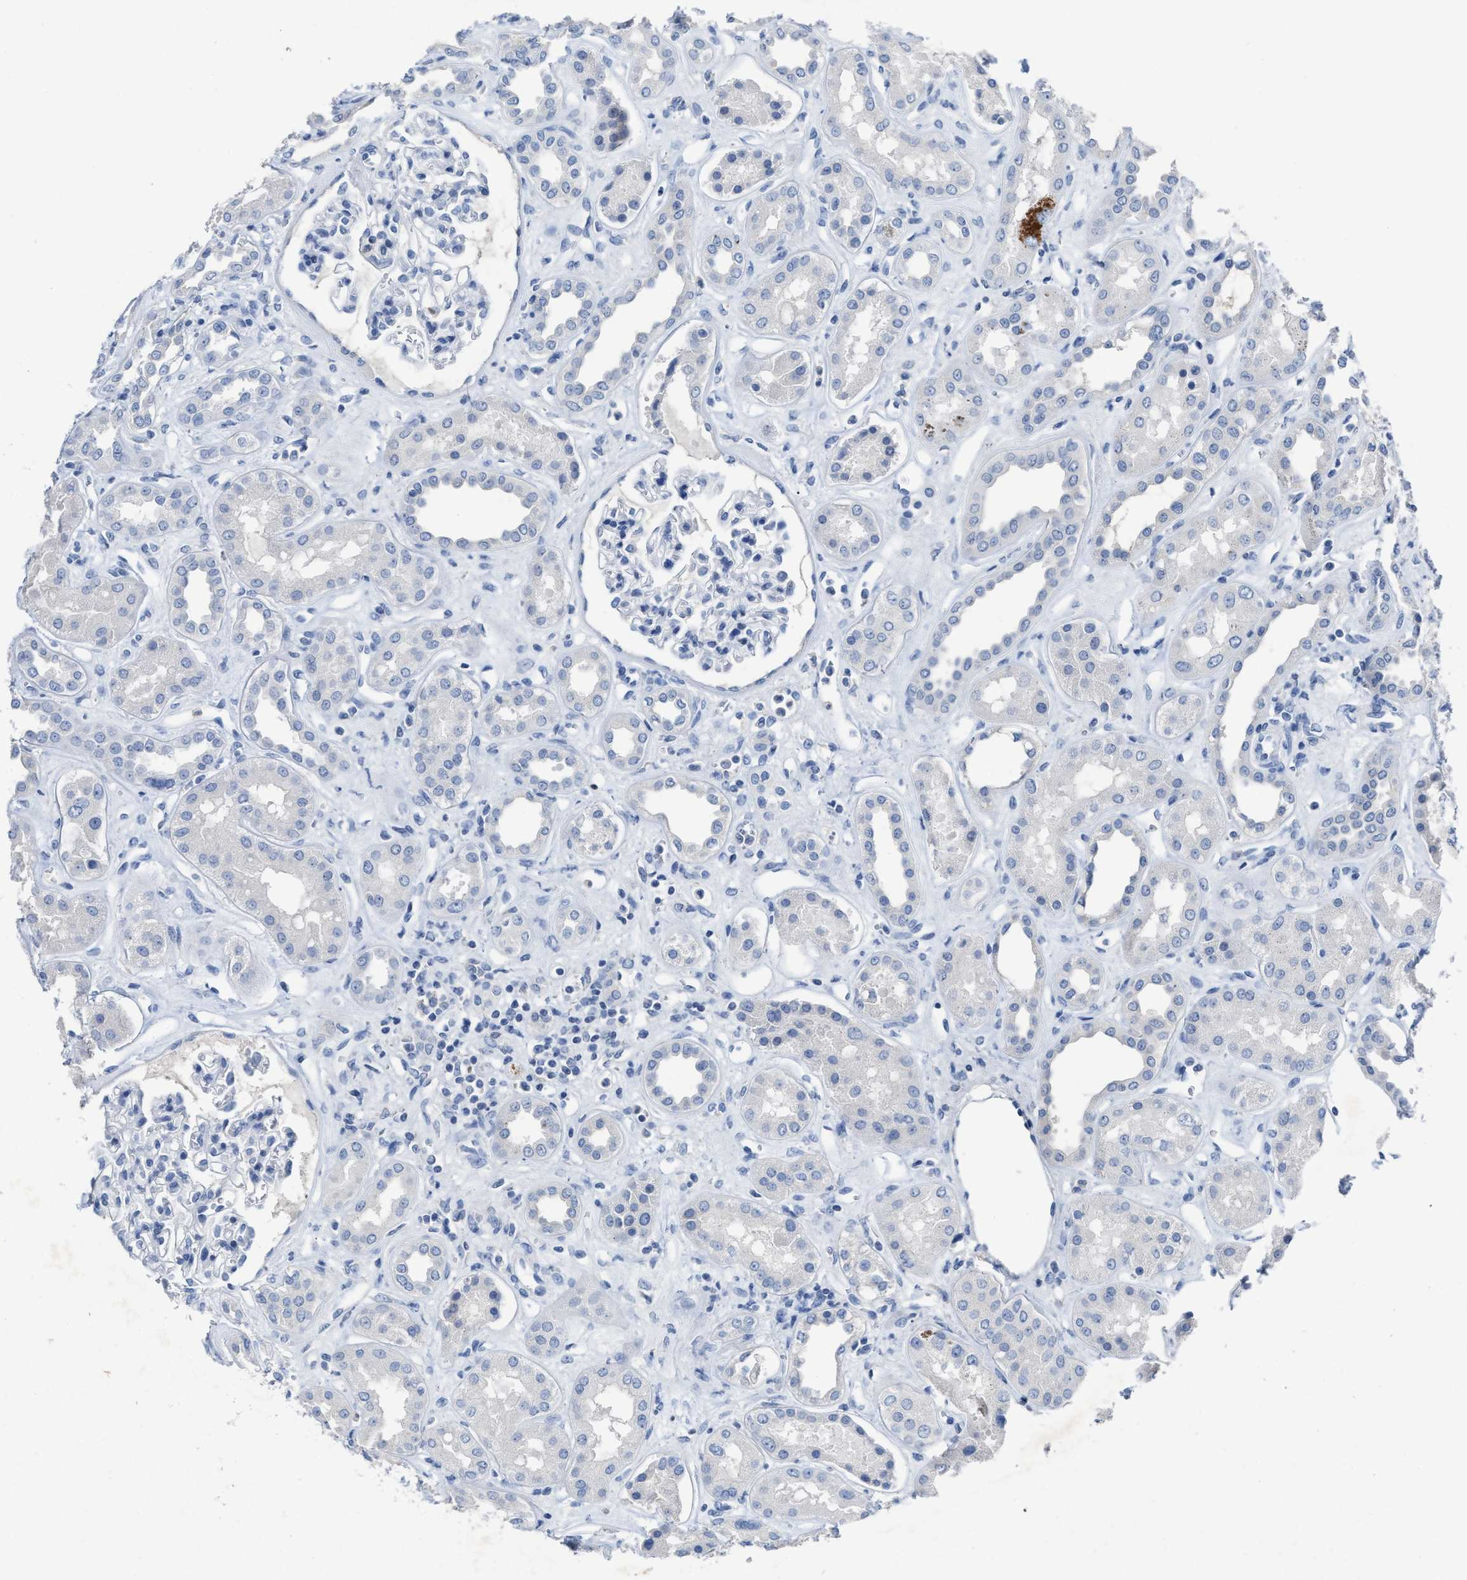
{"staining": {"intensity": "negative", "quantity": "none", "location": "none"}, "tissue": "kidney", "cell_type": "Cells in glomeruli", "image_type": "normal", "snomed": [{"axis": "morphology", "description": "Normal tissue, NOS"}, {"axis": "topography", "description": "Kidney"}], "caption": "Protein analysis of unremarkable kidney exhibits no significant staining in cells in glomeruli. (Brightfield microscopy of DAB (3,3'-diaminobenzidine) IHC at high magnification).", "gene": "CEACAM5", "patient": {"sex": "male", "age": 59}}